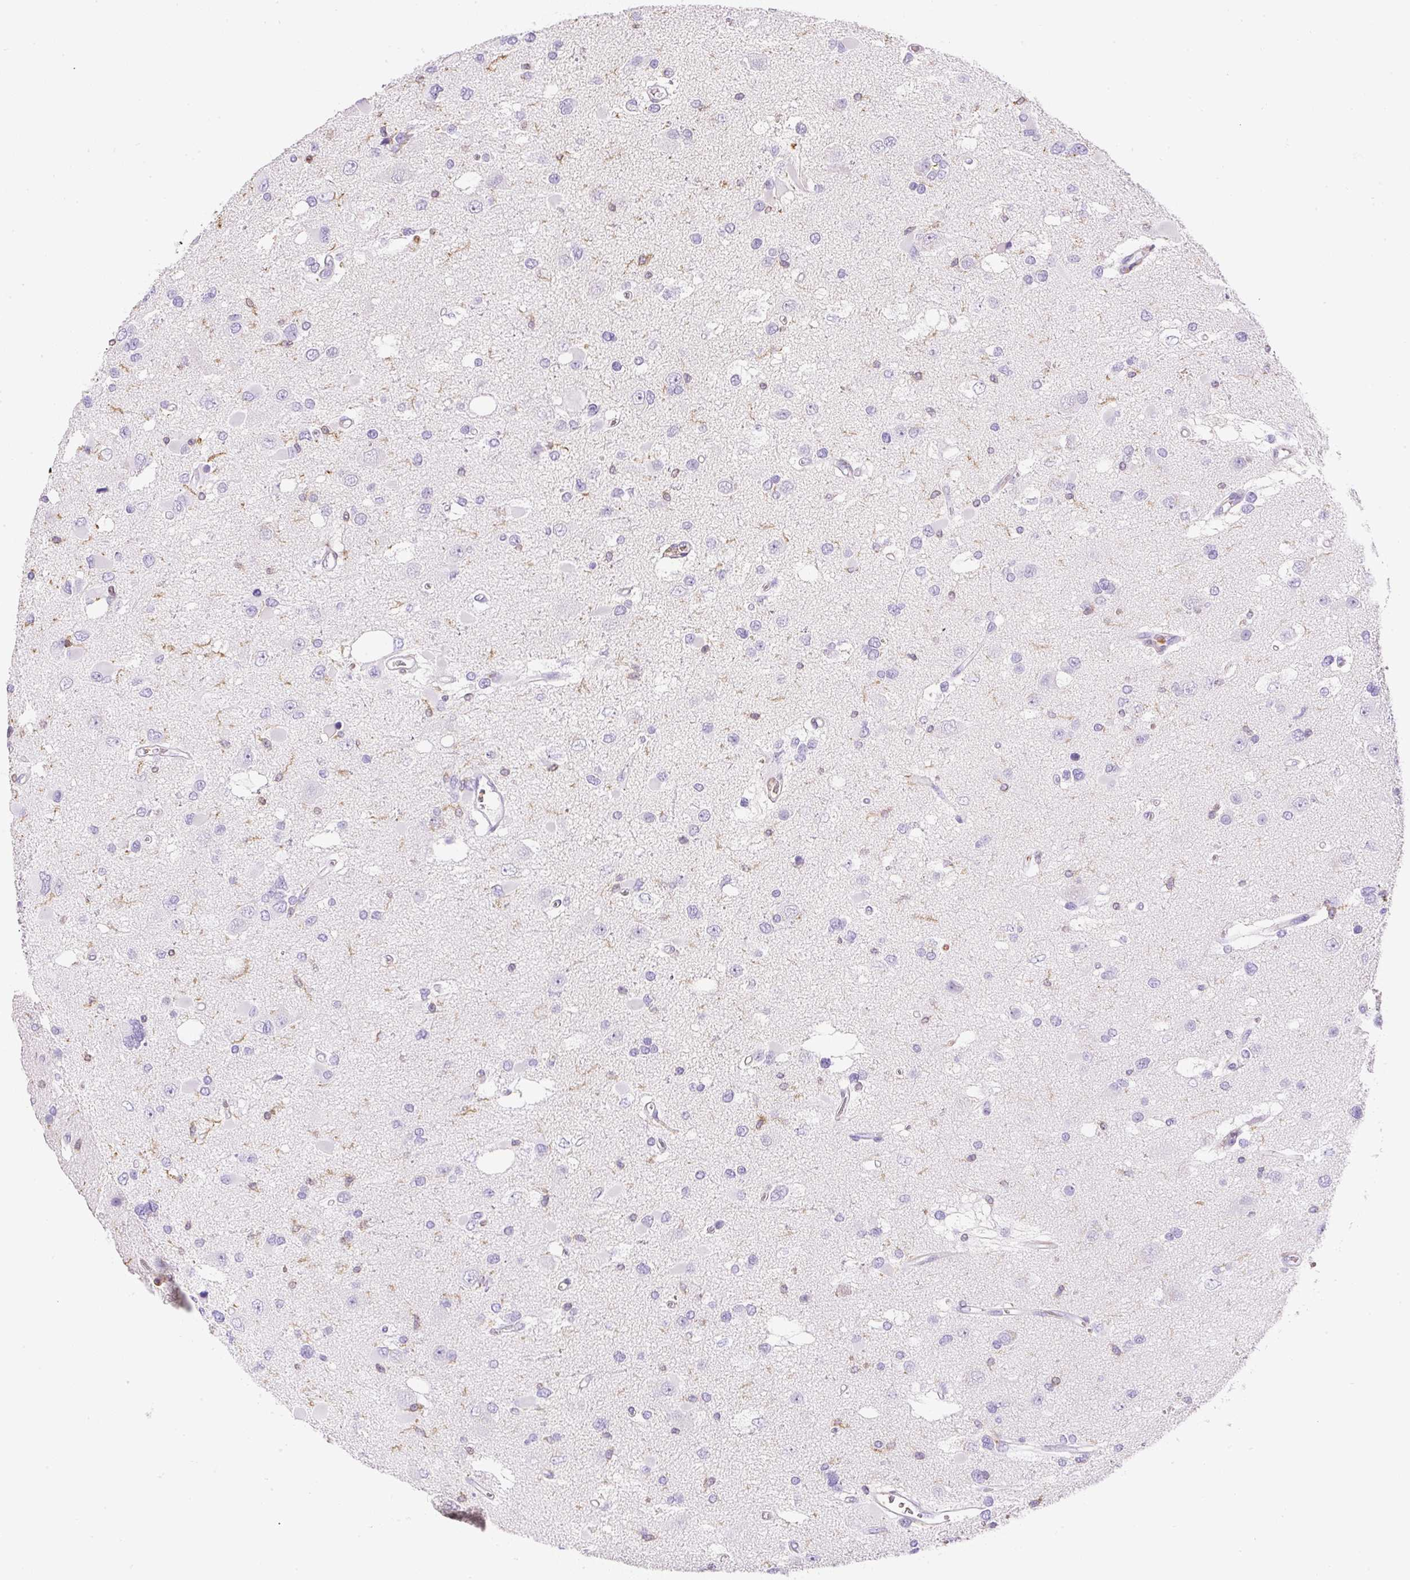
{"staining": {"intensity": "negative", "quantity": "none", "location": "none"}, "tissue": "glioma", "cell_type": "Tumor cells", "image_type": "cancer", "snomed": [{"axis": "morphology", "description": "Glioma, malignant, High grade"}, {"axis": "topography", "description": "Brain"}], "caption": "This micrograph is of glioma stained with immunohistochemistry to label a protein in brown with the nuclei are counter-stained blue. There is no staining in tumor cells.", "gene": "FAM228B", "patient": {"sex": "male", "age": 53}}